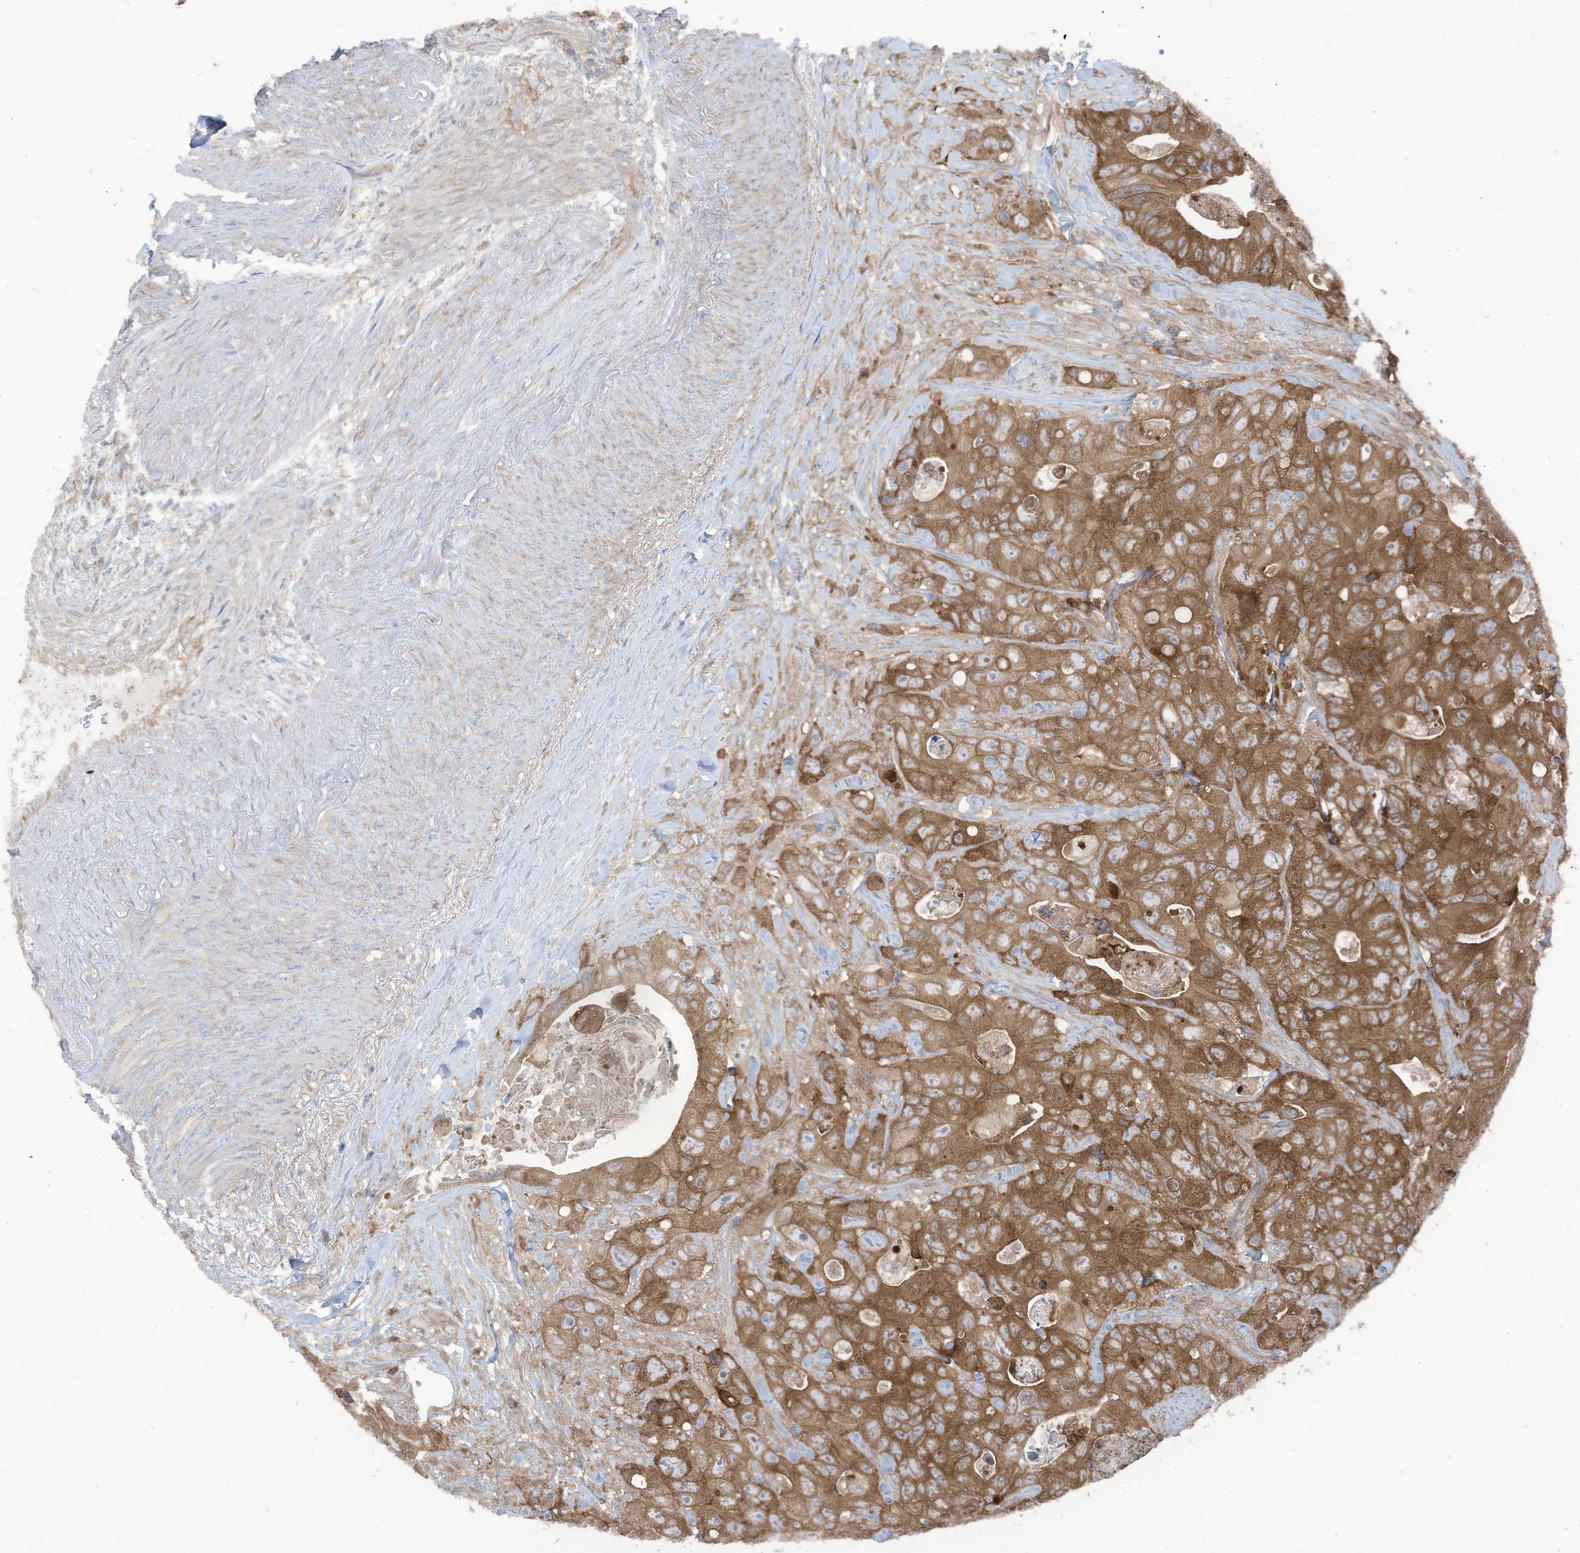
{"staining": {"intensity": "moderate", "quantity": ">75%", "location": "cytoplasmic/membranous,nuclear"}, "tissue": "colorectal cancer", "cell_type": "Tumor cells", "image_type": "cancer", "snomed": [{"axis": "morphology", "description": "Adenocarcinoma, NOS"}, {"axis": "topography", "description": "Colon"}], "caption": "Protein expression analysis of human colorectal cancer reveals moderate cytoplasmic/membranous and nuclear positivity in about >75% of tumor cells. (DAB = brown stain, brightfield microscopy at high magnification).", "gene": "OLA1", "patient": {"sex": "female", "age": 46}}